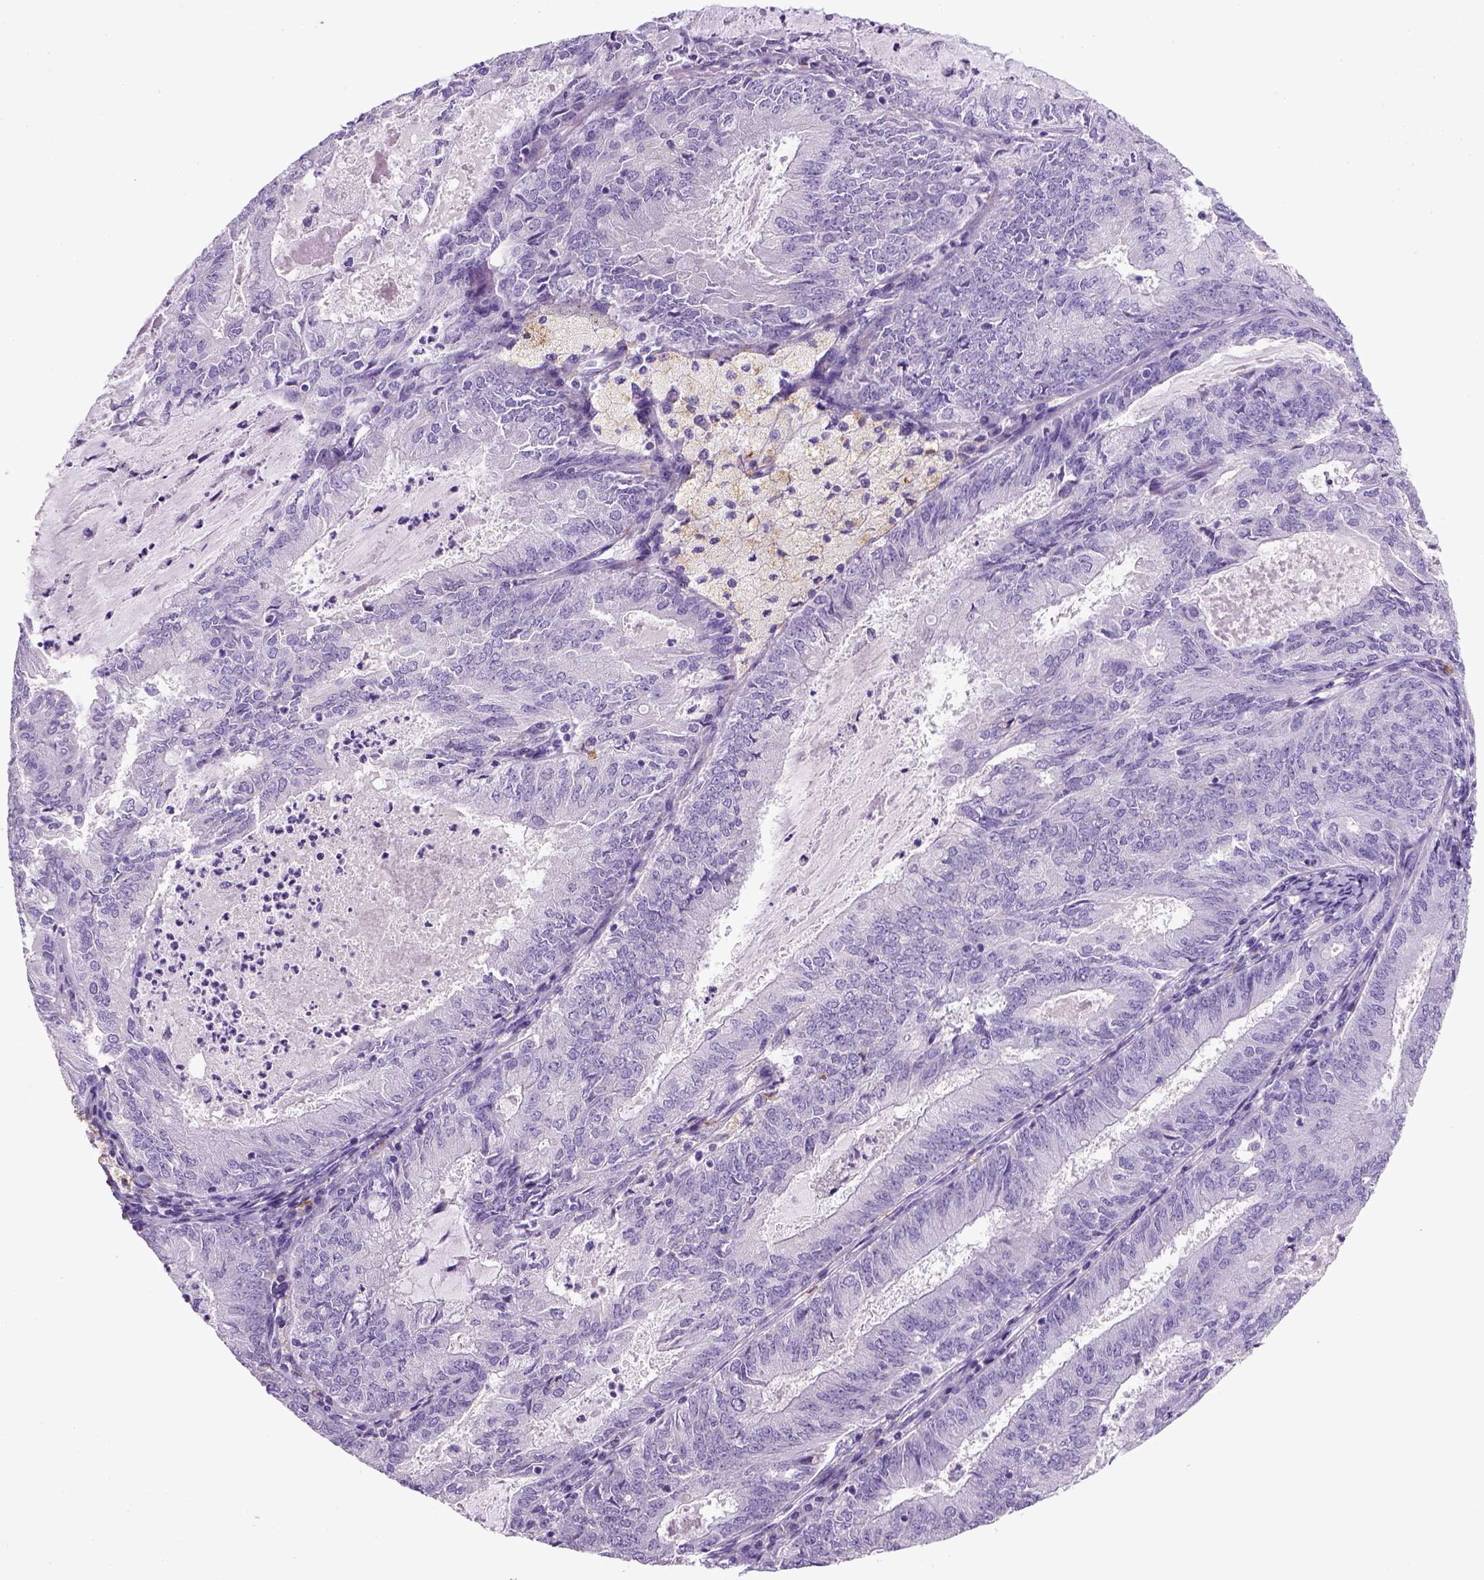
{"staining": {"intensity": "negative", "quantity": "none", "location": "none"}, "tissue": "endometrial cancer", "cell_type": "Tumor cells", "image_type": "cancer", "snomed": [{"axis": "morphology", "description": "Adenocarcinoma, NOS"}, {"axis": "topography", "description": "Endometrium"}], "caption": "Image shows no protein positivity in tumor cells of endometrial adenocarcinoma tissue.", "gene": "KRT71", "patient": {"sex": "female", "age": 57}}